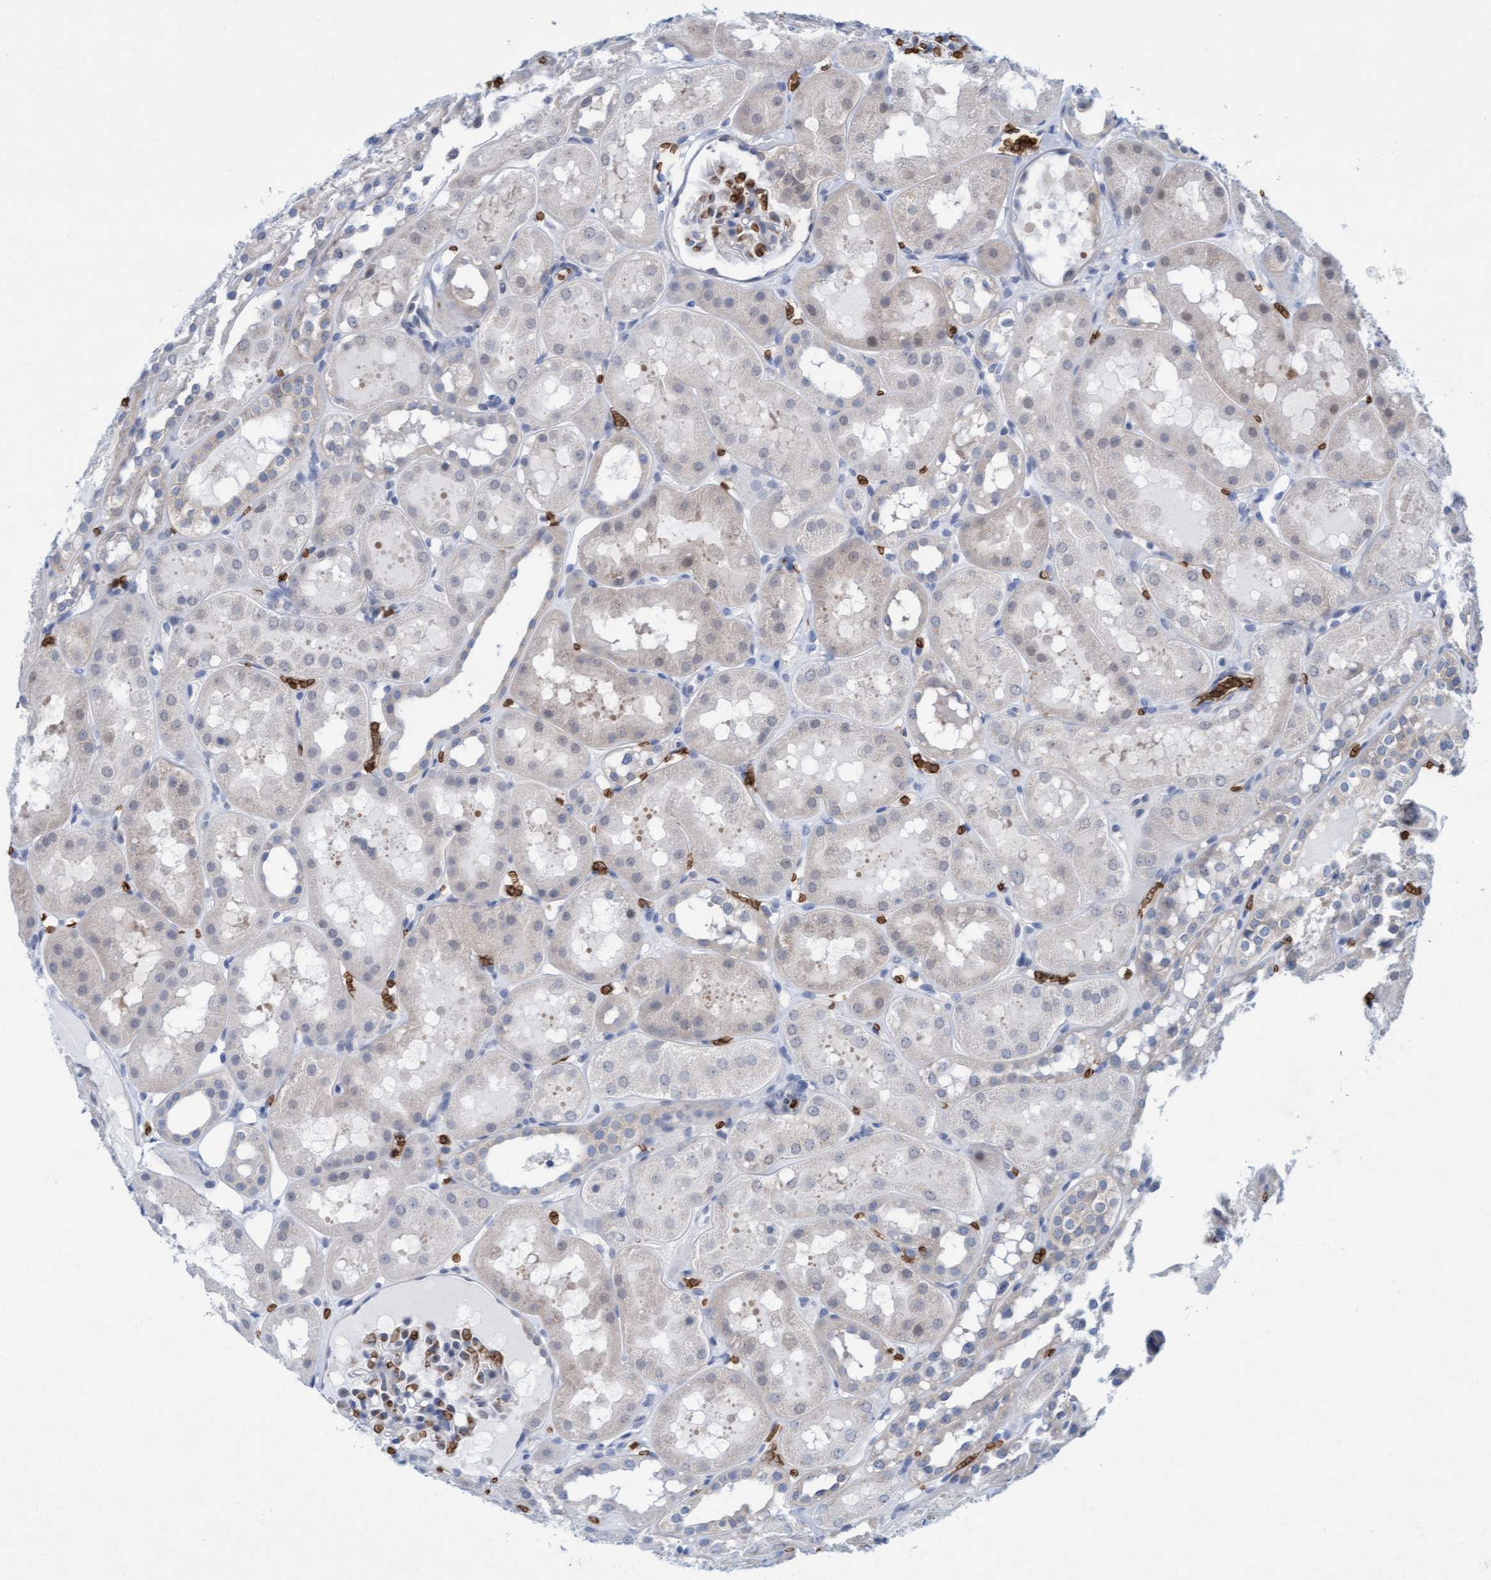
{"staining": {"intensity": "negative", "quantity": "none", "location": "none"}, "tissue": "kidney", "cell_type": "Cells in glomeruli", "image_type": "normal", "snomed": [{"axis": "morphology", "description": "Normal tissue, NOS"}, {"axis": "topography", "description": "Kidney"}, {"axis": "topography", "description": "Urinary bladder"}], "caption": "Image shows no significant protein expression in cells in glomeruli of benign kidney.", "gene": "SPEM2", "patient": {"sex": "male", "age": 16}}